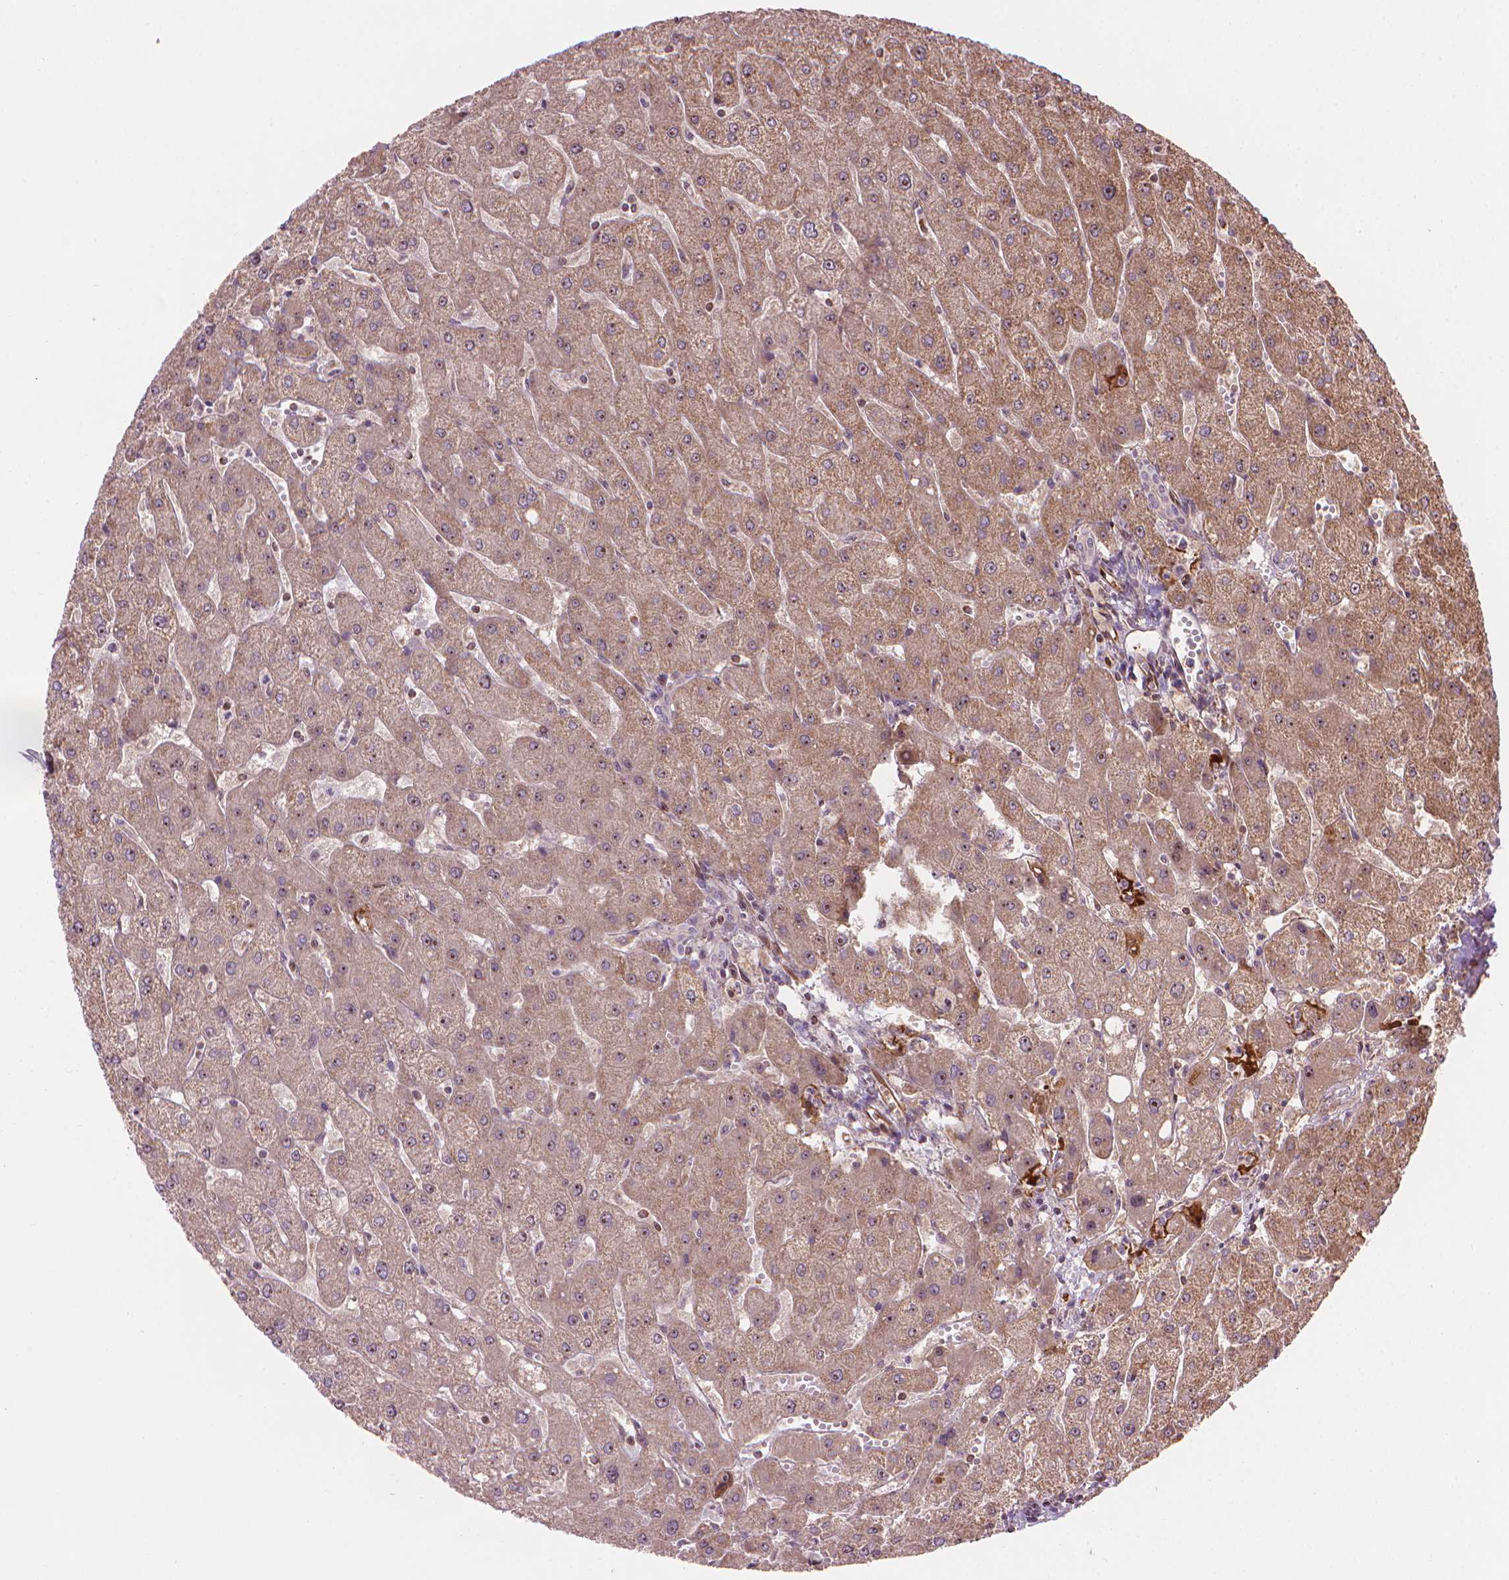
{"staining": {"intensity": "negative", "quantity": "none", "location": "none"}, "tissue": "liver", "cell_type": "Cholangiocytes", "image_type": "normal", "snomed": [{"axis": "morphology", "description": "Normal tissue, NOS"}, {"axis": "topography", "description": "Liver"}], "caption": "IHC micrograph of benign liver: human liver stained with DAB exhibits no significant protein staining in cholangiocytes. (DAB immunohistochemistry visualized using brightfield microscopy, high magnification).", "gene": "SMC2", "patient": {"sex": "male", "age": 67}}